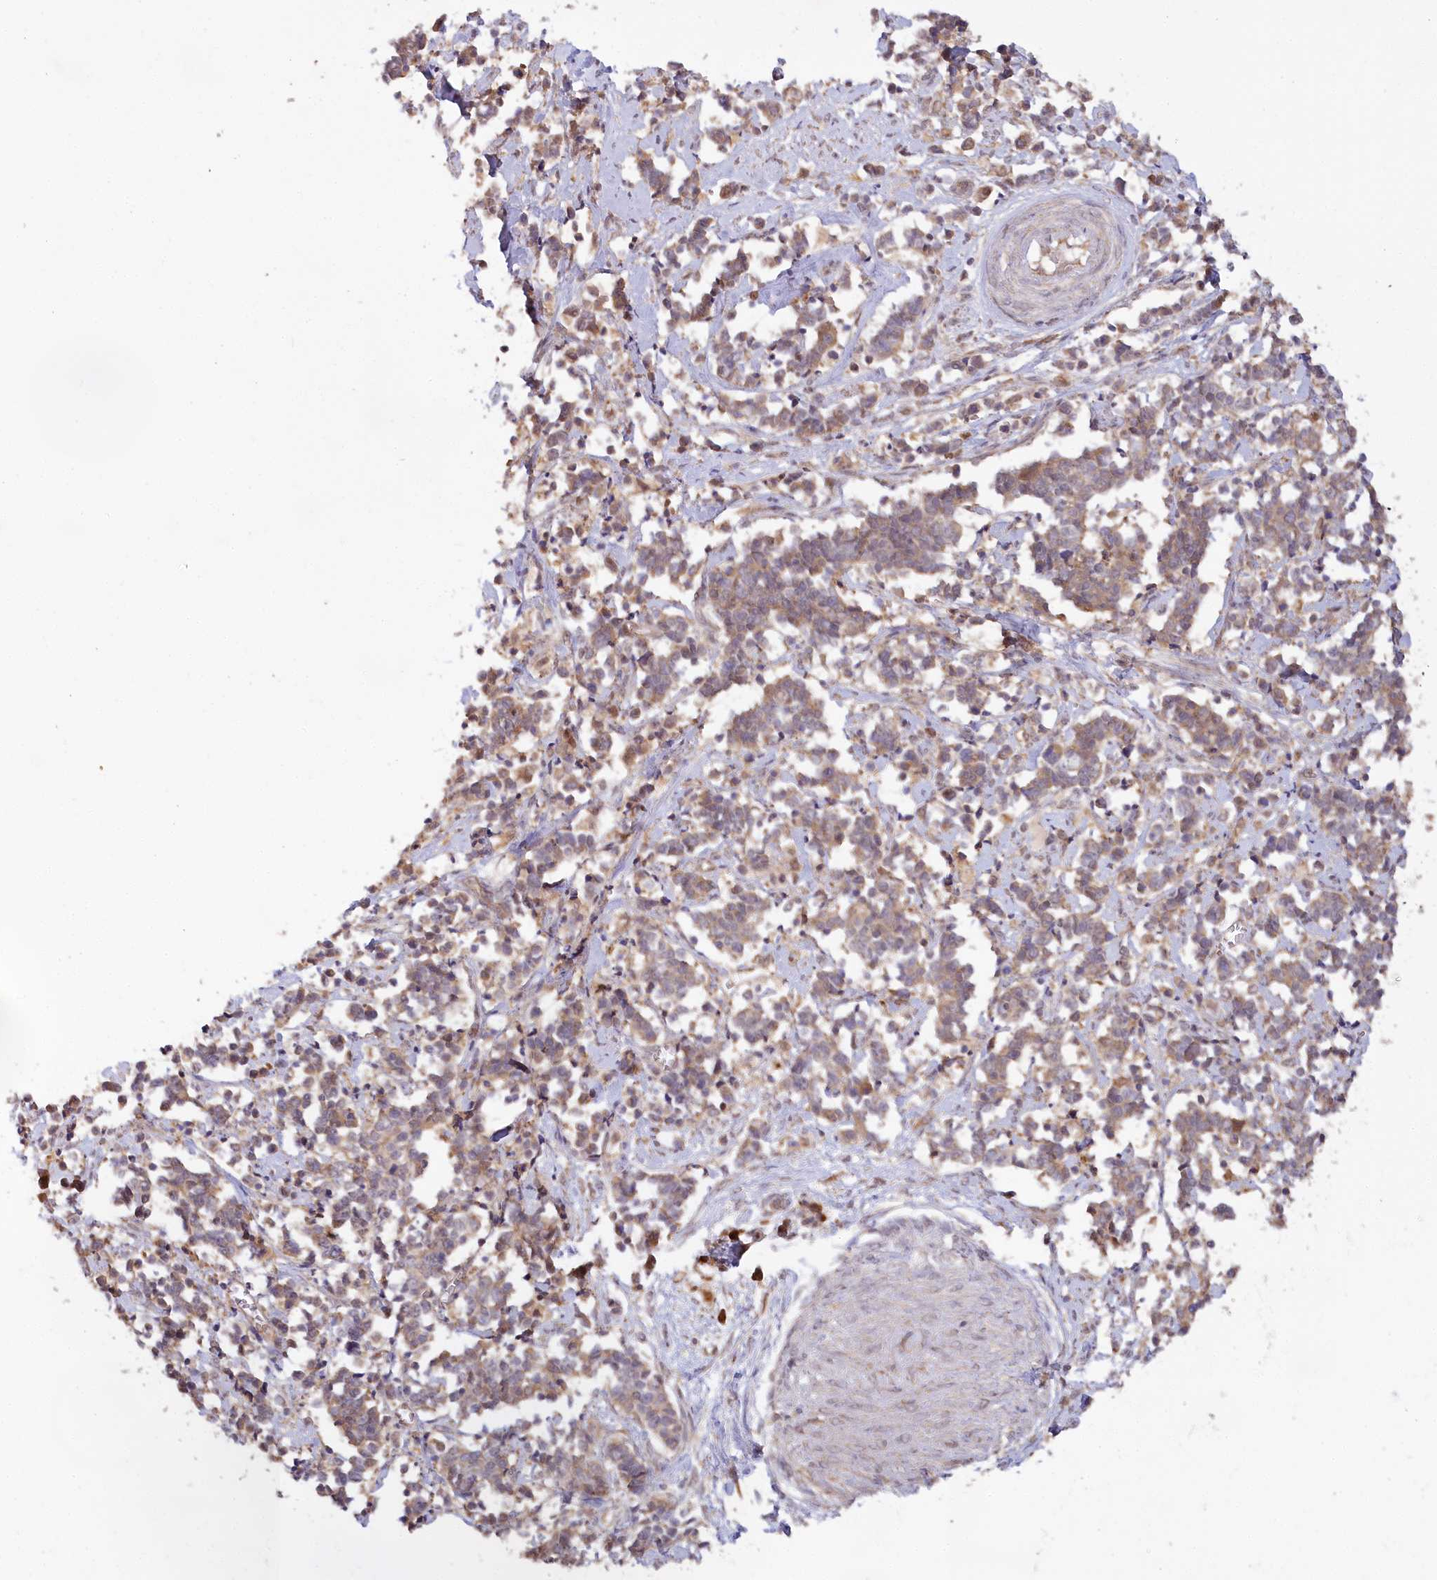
{"staining": {"intensity": "moderate", "quantity": ">75%", "location": "cytoplasmic/membranous"}, "tissue": "cervical cancer", "cell_type": "Tumor cells", "image_type": "cancer", "snomed": [{"axis": "morphology", "description": "Normal tissue, NOS"}, {"axis": "morphology", "description": "Squamous cell carcinoma, NOS"}, {"axis": "topography", "description": "Cervix"}], "caption": "Squamous cell carcinoma (cervical) stained for a protein shows moderate cytoplasmic/membranous positivity in tumor cells.", "gene": "CEP70", "patient": {"sex": "female", "age": 35}}